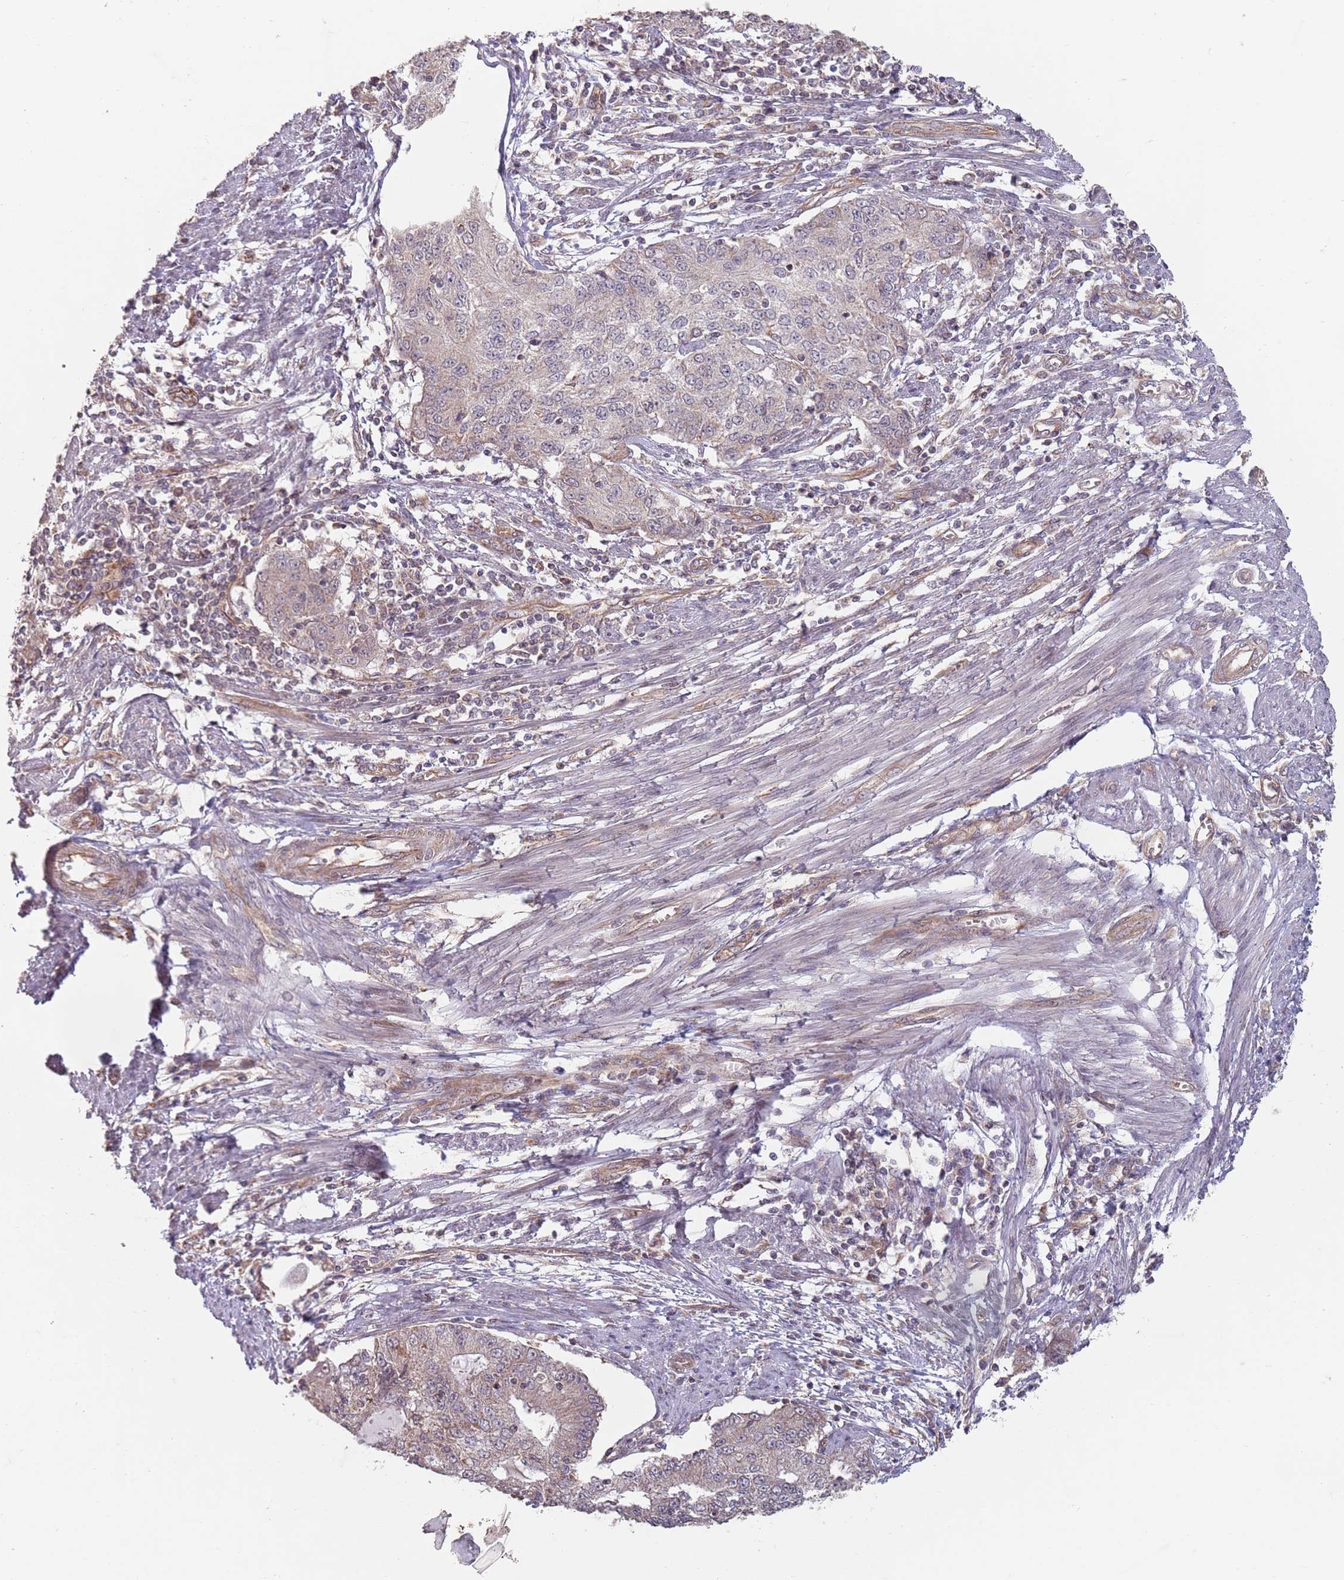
{"staining": {"intensity": "negative", "quantity": "none", "location": "none"}, "tissue": "endometrial cancer", "cell_type": "Tumor cells", "image_type": "cancer", "snomed": [{"axis": "morphology", "description": "Adenocarcinoma, NOS"}, {"axis": "topography", "description": "Endometrium"}], "caption": "Immunohistochemistry (IHC) of human endometrial adenocarcinoma exhibits no staining in tumor cells. (Brightfield microscopy of DAB immunohistochemistry (IHC) at high magnification).", "gene": "CHD9", "patient": {"sex": "female", "age": 56}}